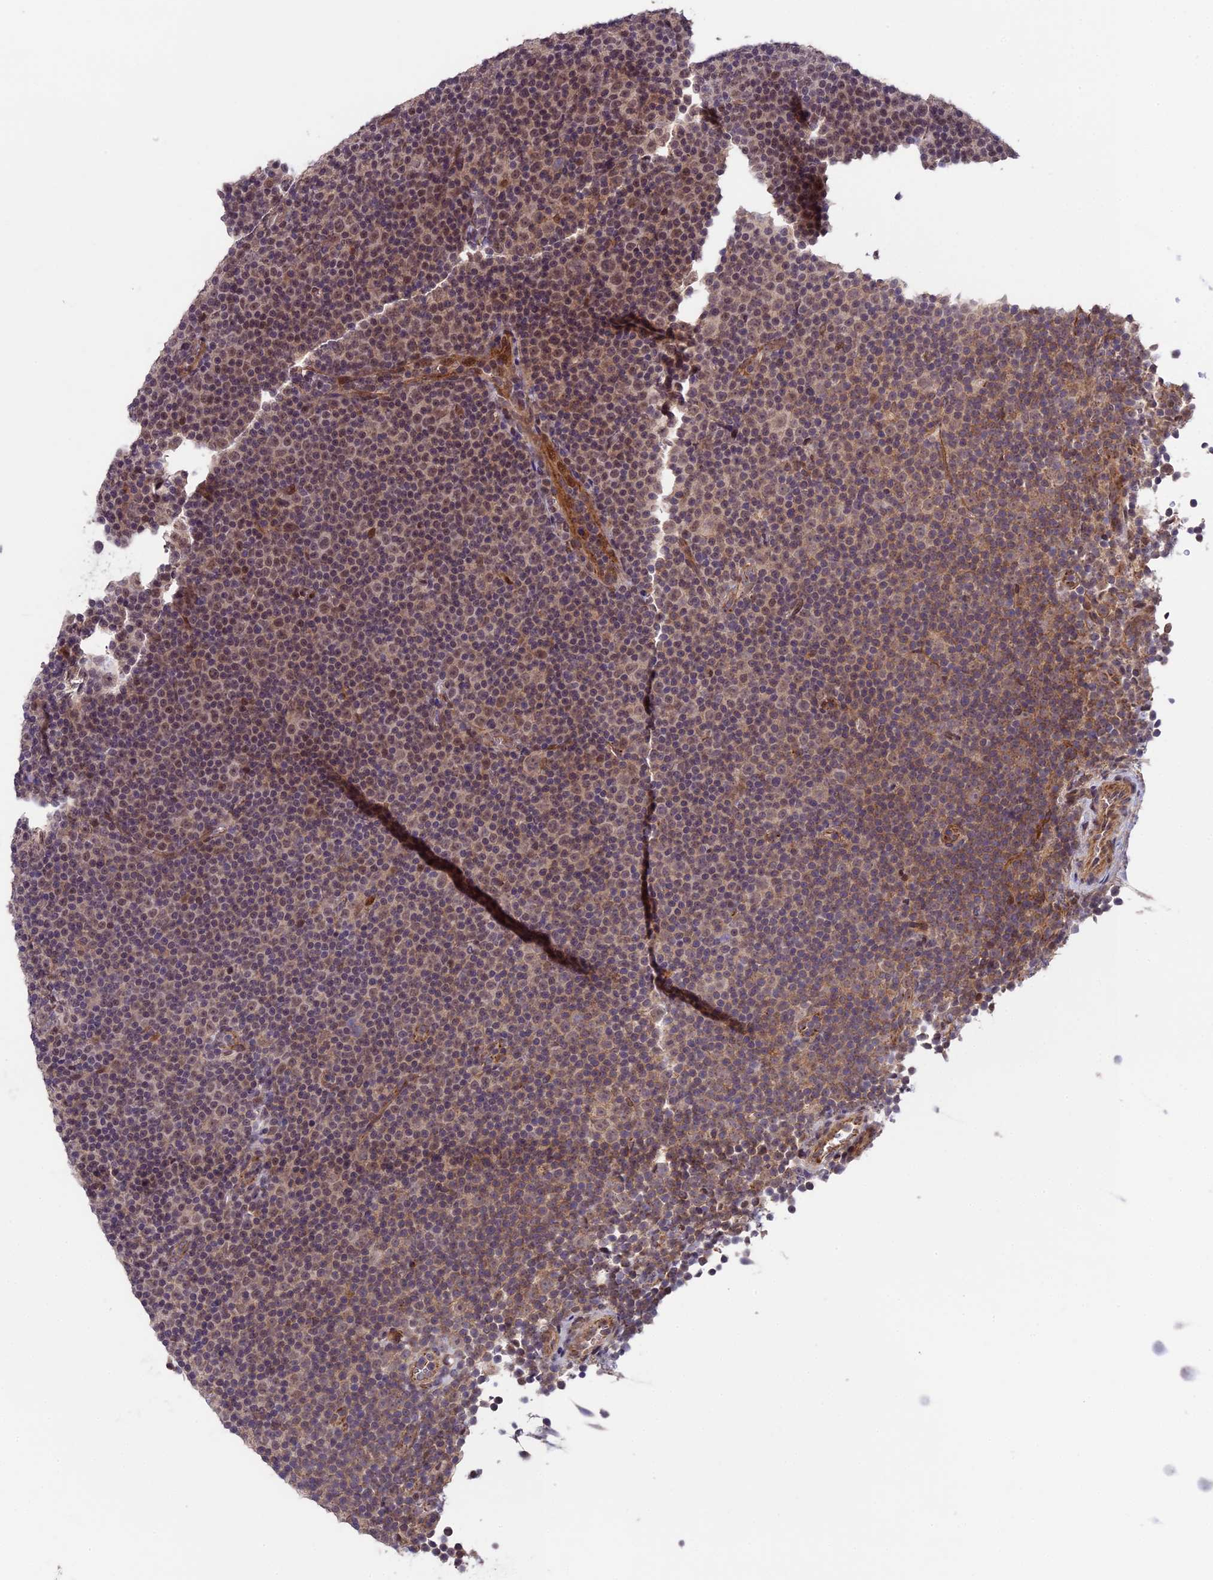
{"staining": {"intensity": "weak", "quantity": "25%-75%", "location": "nuclear"}, "tissue": "lymphoma", "cell_type": "Tumor cells", "image_type": "cancer", "snomed": [{"axis": "morphology", "description": "Malignant lymphoma, non-Hodgkin's type, Low grade"}, {"axis": "topography", "description": "Lymph node"}], "caption": "Immunohistochemical staining of human malignant lymphoma, non-Hodgkin's type (low-grade) exhibits weak nuclear protein positivity in approximately 25%-75% of tumor cells.", "gene": "SIPA1L3", "patient": {"sex": "female", "age": 67}}